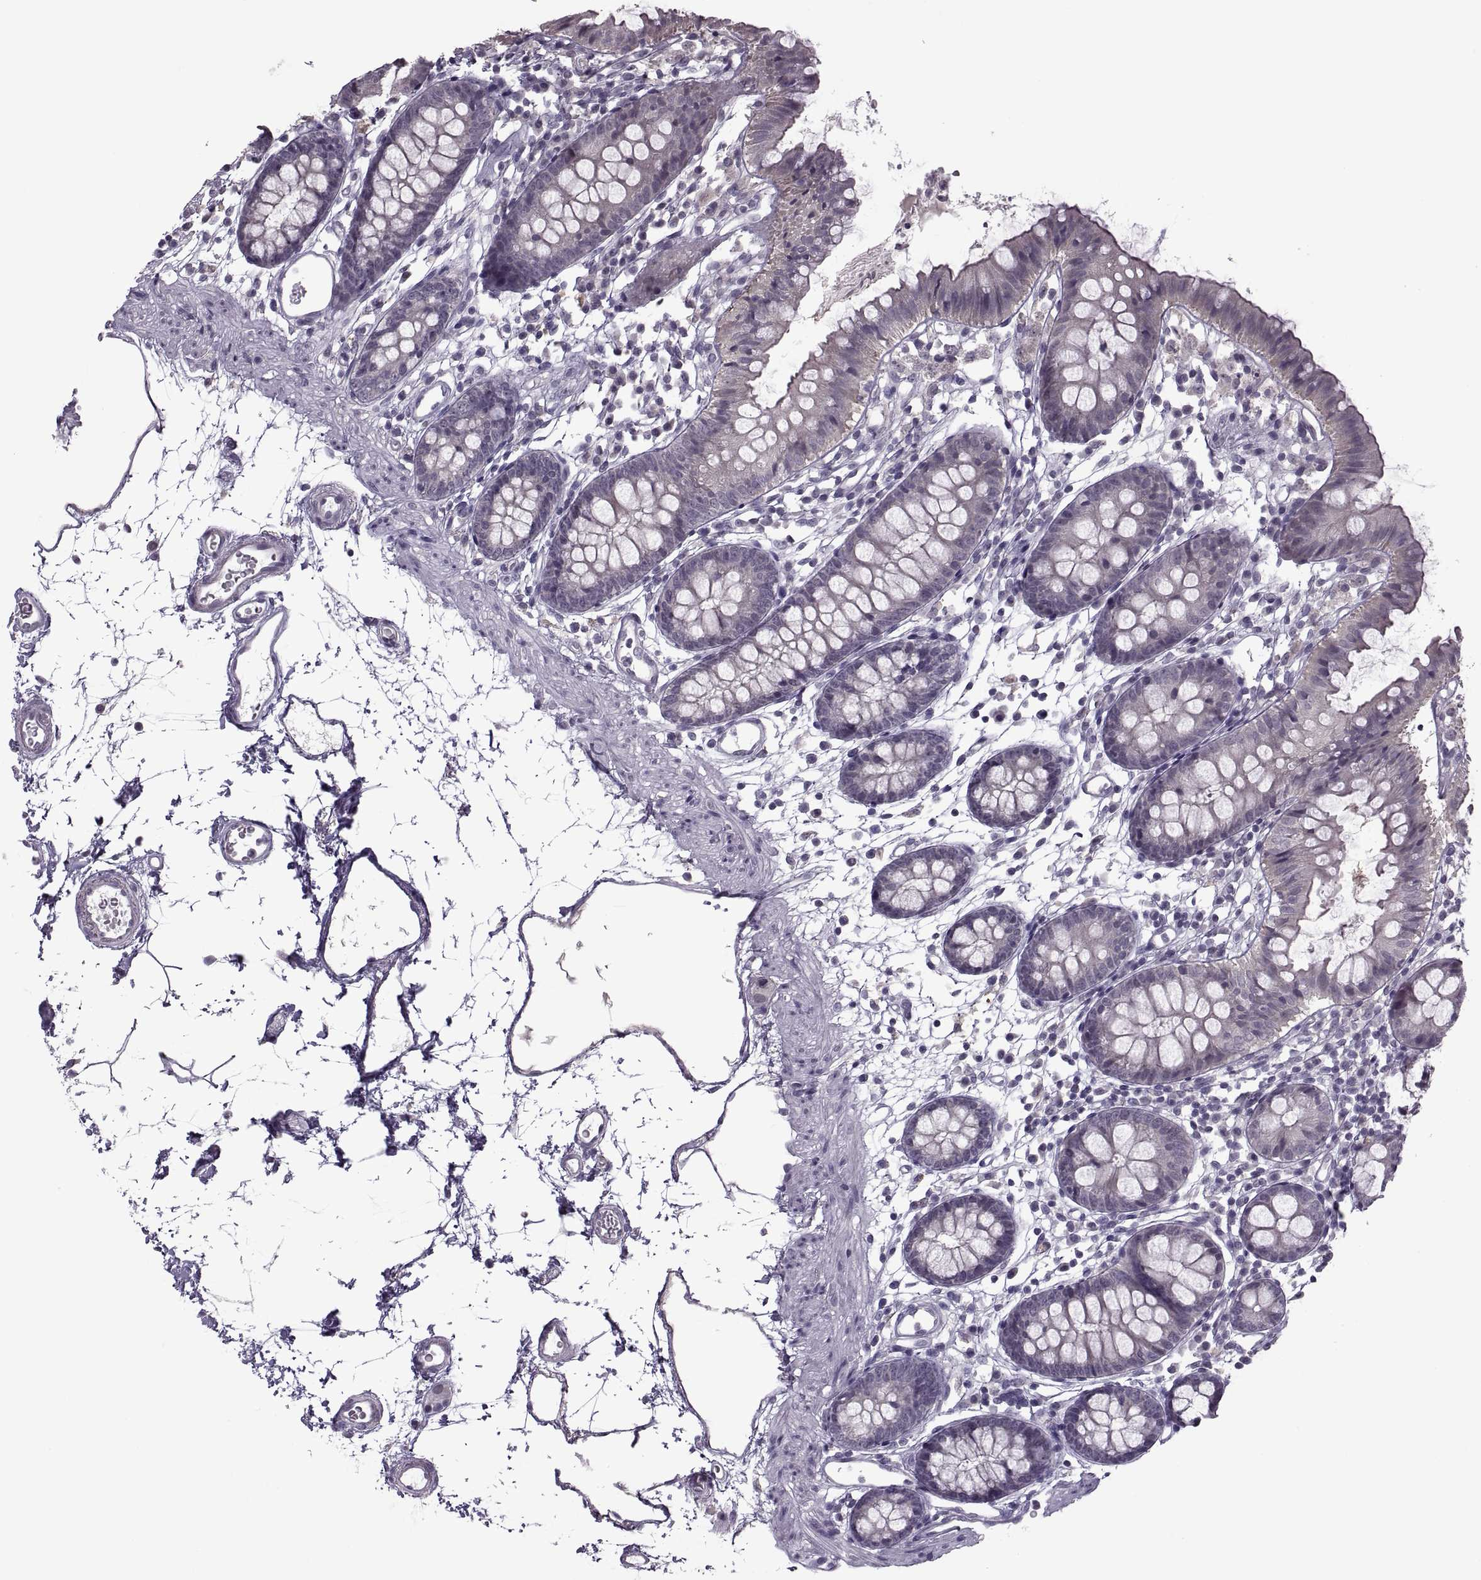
{"staining": {"intensity": "negative", "quantity": "none", "location": "none"}, "tissue": "colon", "cell_type": "Endothelial cells", "image_type": "normal", "snomed": [{"axis": "morphology", "description": "Normal tissue, NOS"}, {"axis": "topography", "description": "Colon"}], "caption": "A histopathology image of colon stained for a protein displays no brown staining in endothelial cells. (DAB immunohistochemistry visualized using brightfield microscopy, high magnification).", "gene": "MGAT4D", "patient": {"sex": "female", "age": 84}}